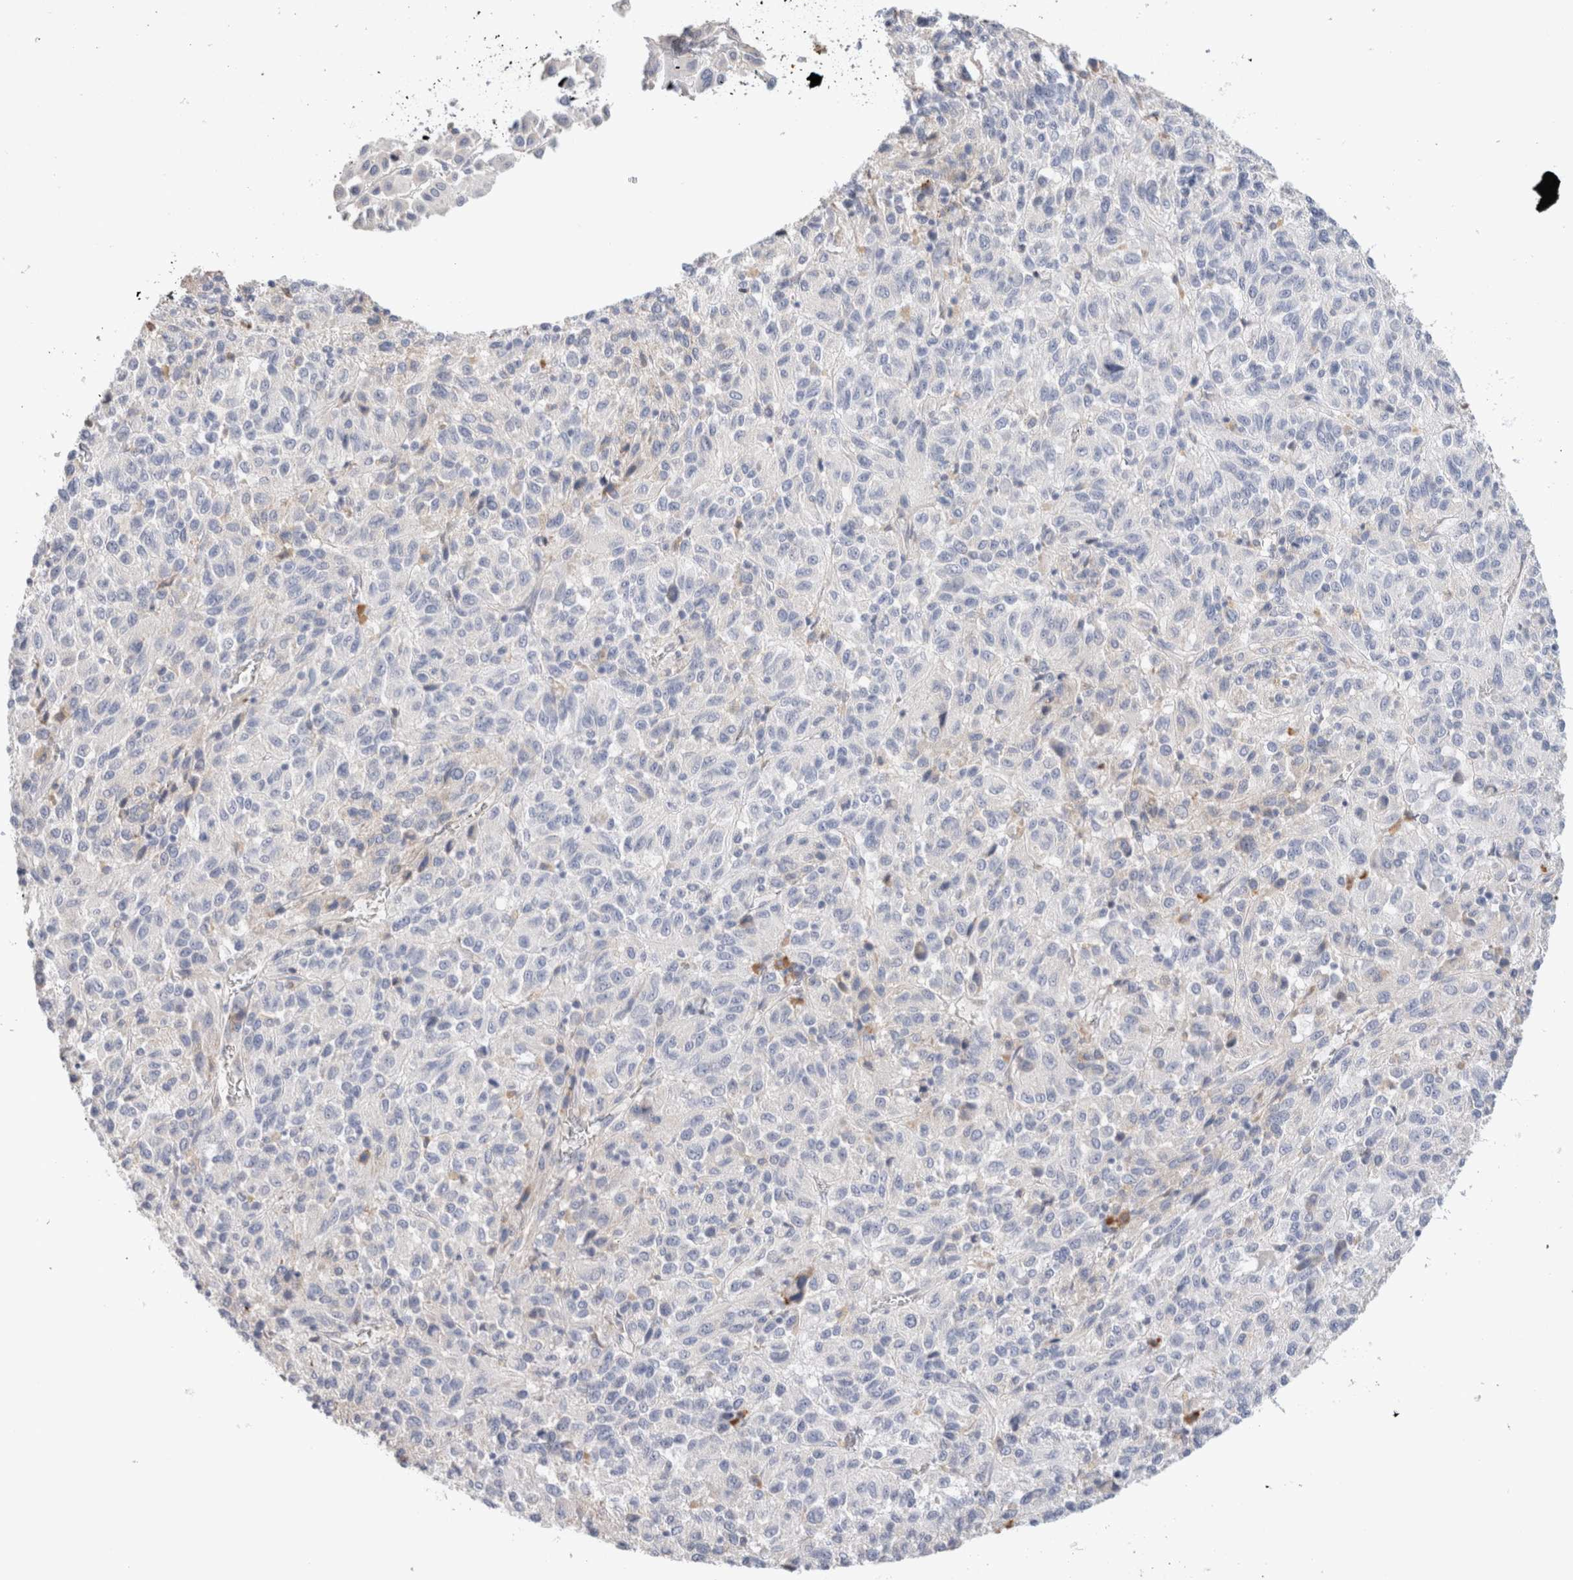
{"staining": {"intensity": "negative", "quantity": "none", "location": "none"}, "tissue": "melanoma", "cell_type": "Tumor cells", "image_type": "cancer", "snomed": [{"axis": "morphology", "description": "Malignant melanoma, Metastatic site"}, {"axis": "topography", "description": "Lung"}], "caption": "A high-resolution image shows immunohistochemistry staining of melanoma, which reveals no significant positivity in tumor cells.", "gene": "GADD45G", "patient": {"sex": "male", "age": 64}}